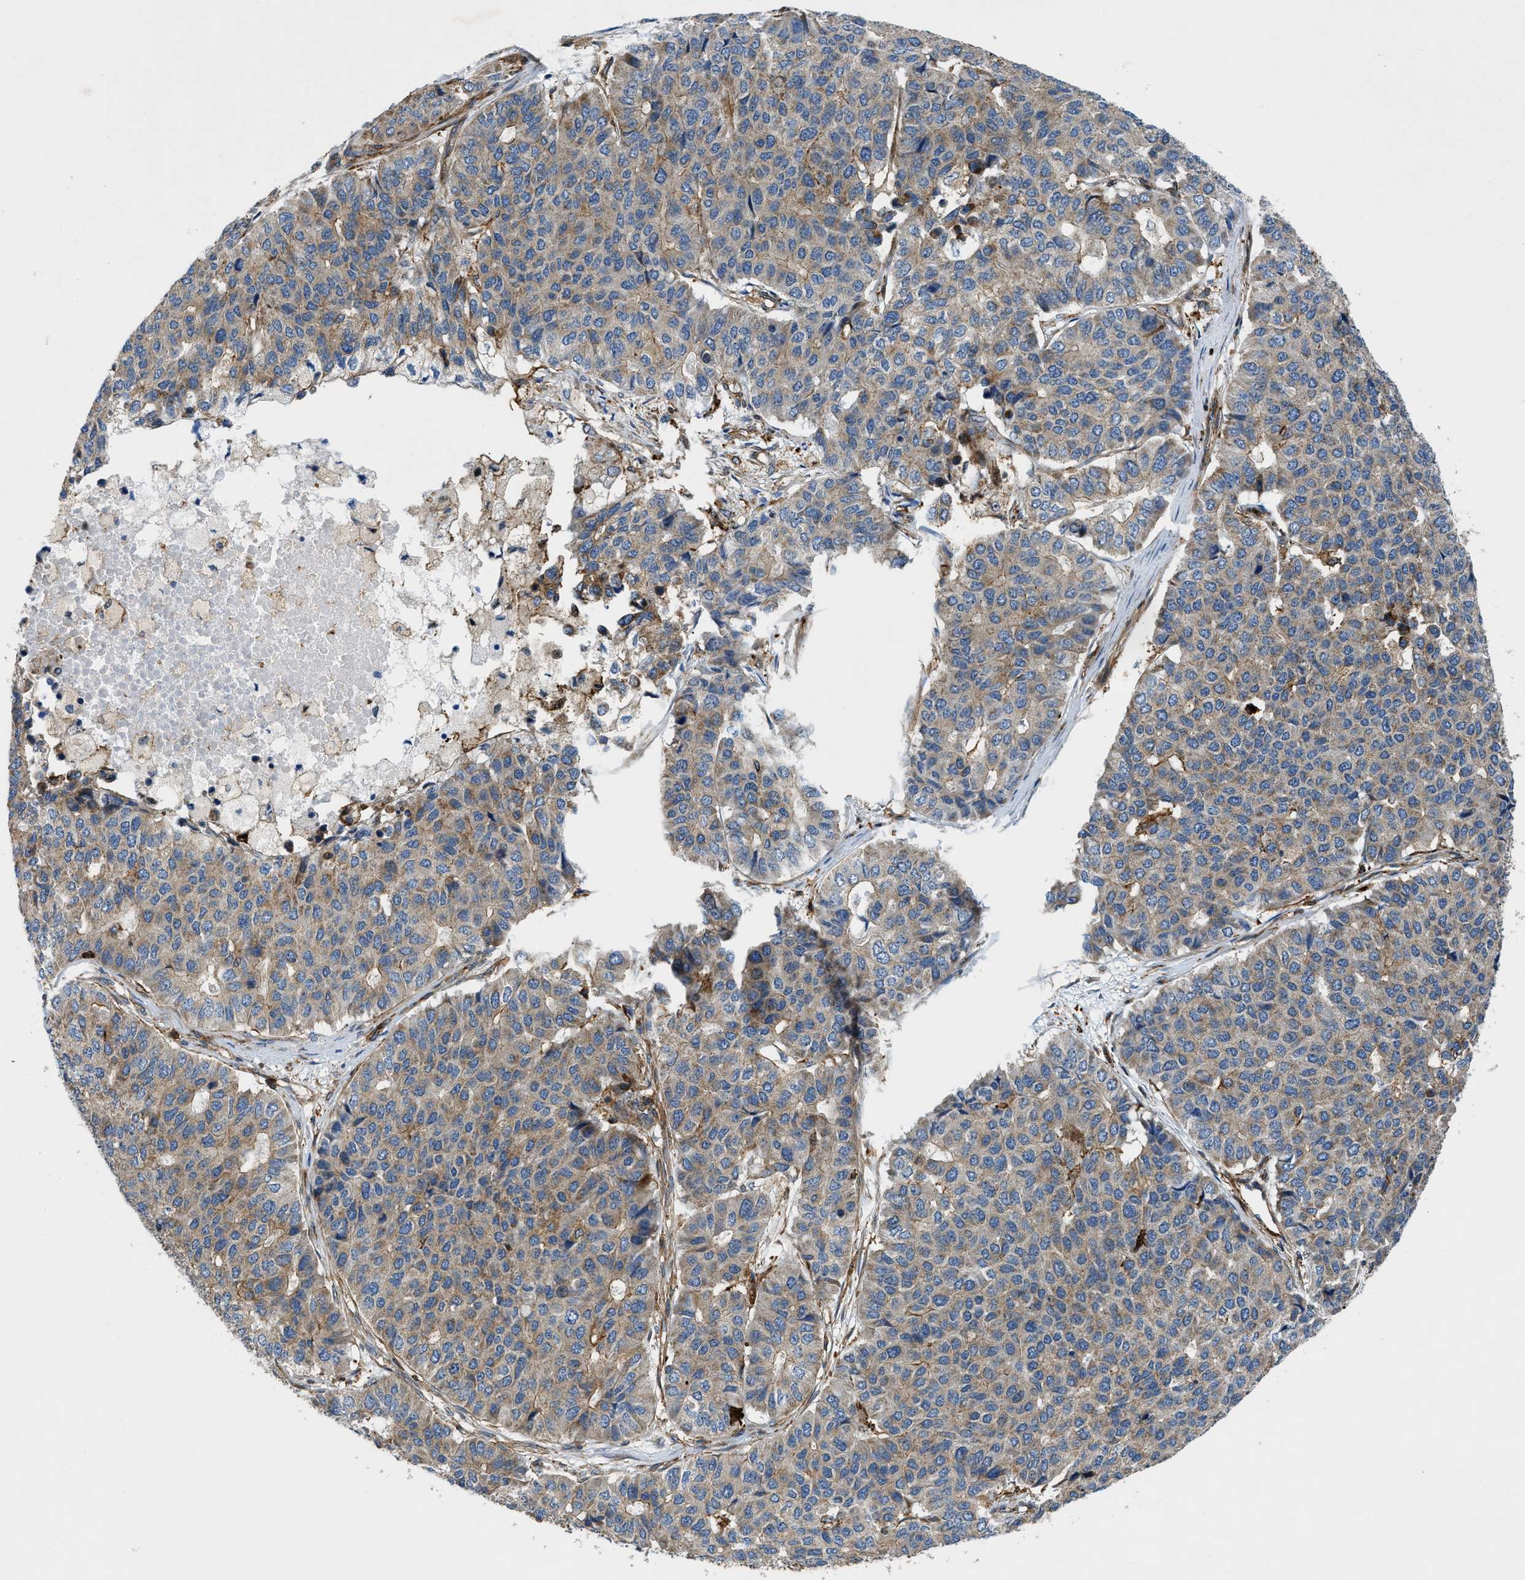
{"staining": {"intensity": "moderate", "quantity": "25%-75%", "location": "cytoplasmic/membranous"}, "tissue": "pancreatic cancer", "cell_type": "Tumor cells", "image_type": "cancer", "snomed": [{"axis": "morphology", "description": "Adenocarcinoma, NOS"}, {"axis": "topography", "description": "Pancreas"}], "caption": "Adenocarcinoma (pancreatic) stained with DAB (3,3'-diaminobenzidine) immunohistochemistry demonstrates medium levels of moderate cytoplasmic/membranous expression in approximately 25%-75% of tumor cells.", "gene": "DHODH", "patient": {"sex": "male", "age": 50}}